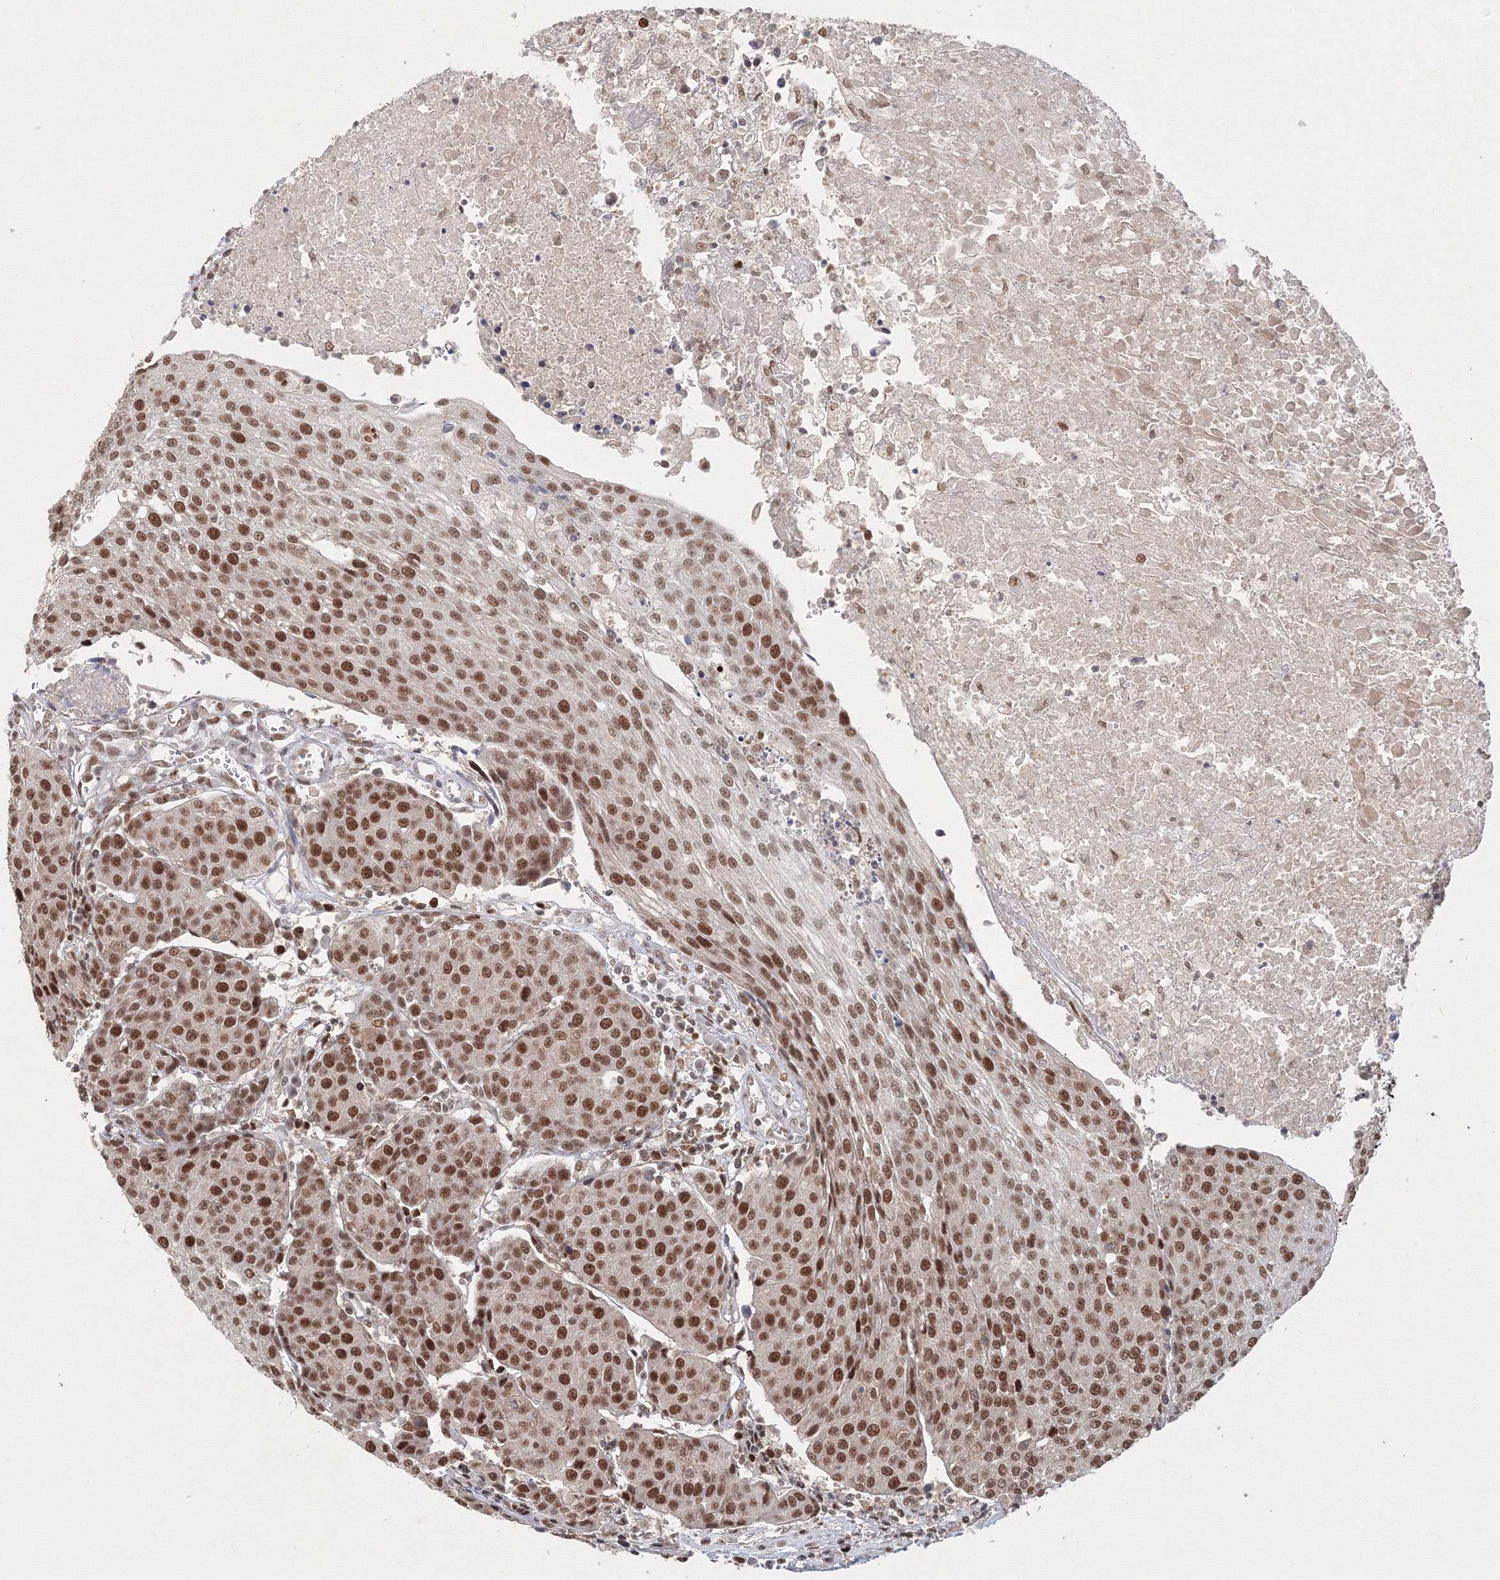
{"staining": {"intensity": "strong", "quantity": "25%-75%", "location": "nuclear"}, "tissue": "urothelial cancer", "cell_type": "Tumor cells", "image_type": "cancer", "snomed": [{"axis": "morphology", "description": "Urothelial carcinoma, High grade"}, {"axis": "topography", "description": "Urinary bladder"}], "caption": "A high amount of strong nuclear expression is identified in about 25%-75% of tumor cells in urothelial cancer tissue.", "gene": "IWS1", "patient": {"sex": "female", "age": 85}}